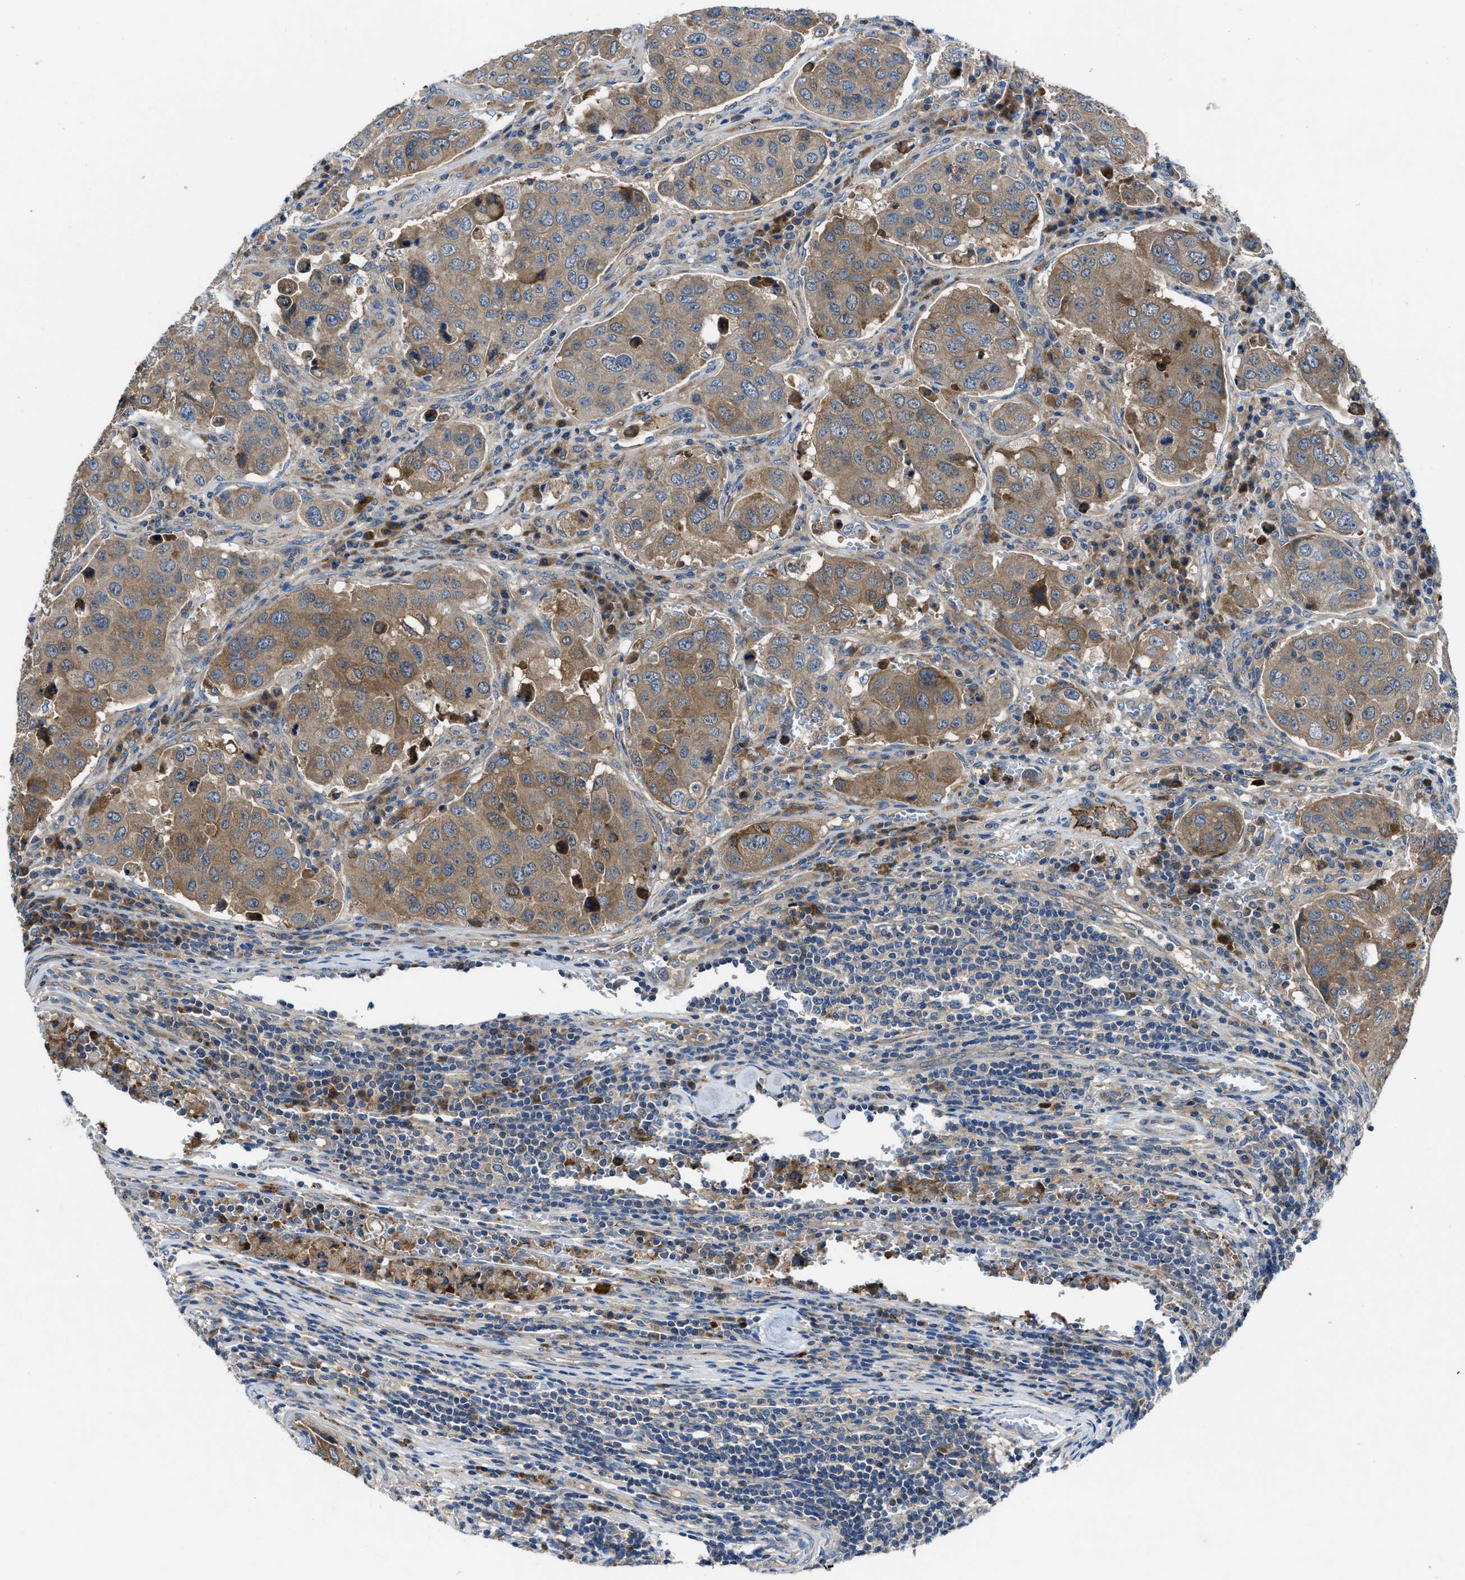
{"staining": {"intensity": "moderate", "quantity": ">75%", "location": "cytoplasmic/membranous"}, "tissue": "urothelial cancer", "cell_type": "Tumor cells", "image_type": "cancer", "snomed": [{"axis": "morphology", "description": "Urothelial carcinoma, High grade"}, {"axis": "topography", "description": "Lymph node"}, {"axis": "topography", "description": "Urinary bladder"}], "caption": "Brown immunohistochemical staining in human urothelial cancer demonstrates moderate cytoplasmic/membranous positivity in approximately >75% of tumor cells. (Stains: DAB (3,3'-diaminobenzidine) in brown, nuclei in blue, Microscopy: brightfield microscopy at high magnification).", "gene": "MAP3K20", "patient": {"sex": "male", "age": 51}}